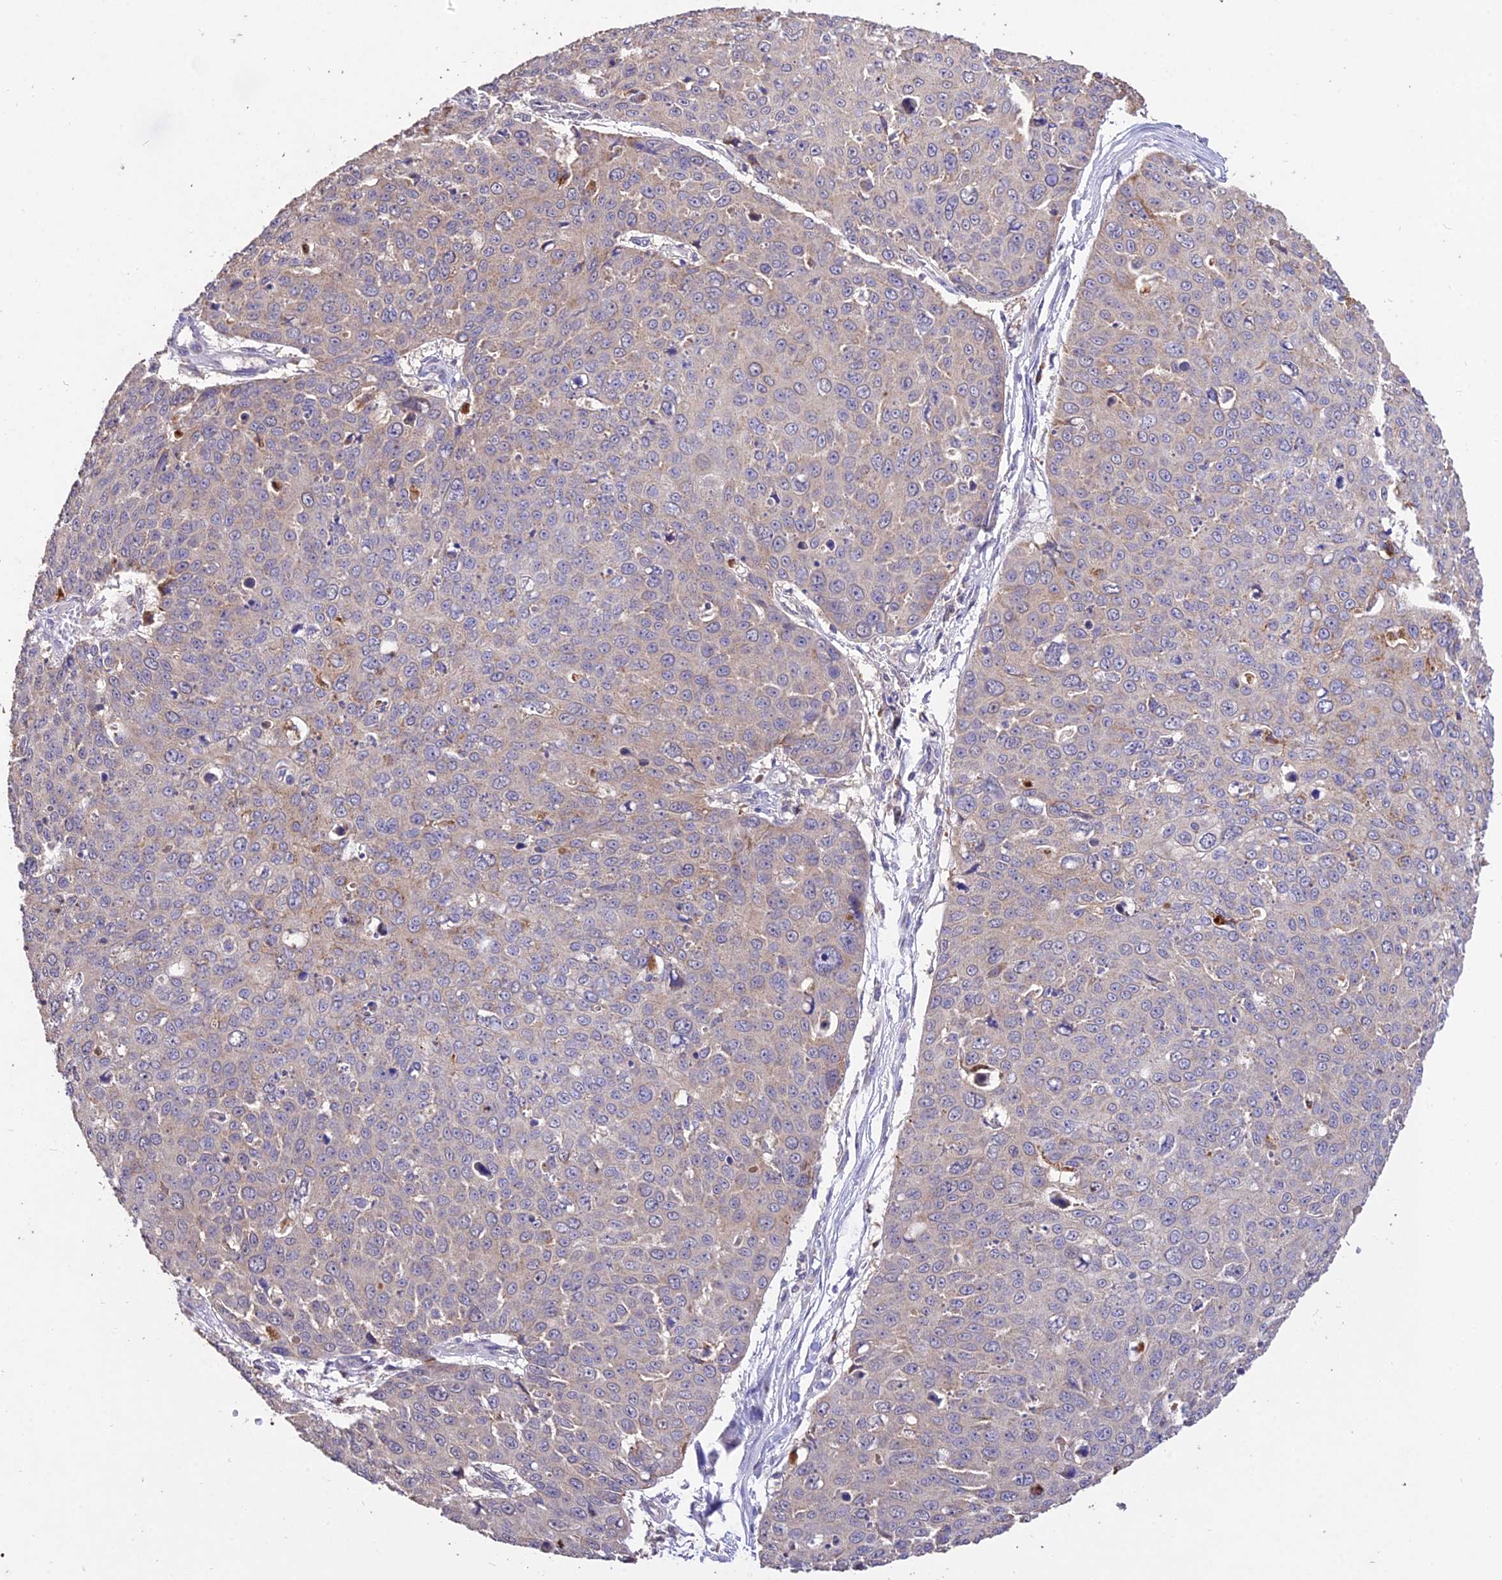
{"staining": {"intensity": "weak", "quantity": "<25%", "location": "cytoplasmic/membranous"}, "tissue": "skin cancer", "cell_type": "Tumor cells", "image_type": "cancer", "snomed": [{"axis": "morphology", "description": "Squamous cell carcinoma, NOS"}, {"axis": "topography", "description": "Skin"}], "caption": "Immunohistochemical staining of human squamous cell carcinoma (skin) displays no significant expression in tumor cells. (Immunohistochemistry (ihc), brightfield microscopy, high magnification).", "gene": "SDHD", "patient": {"sex": "male", "age": 71}}